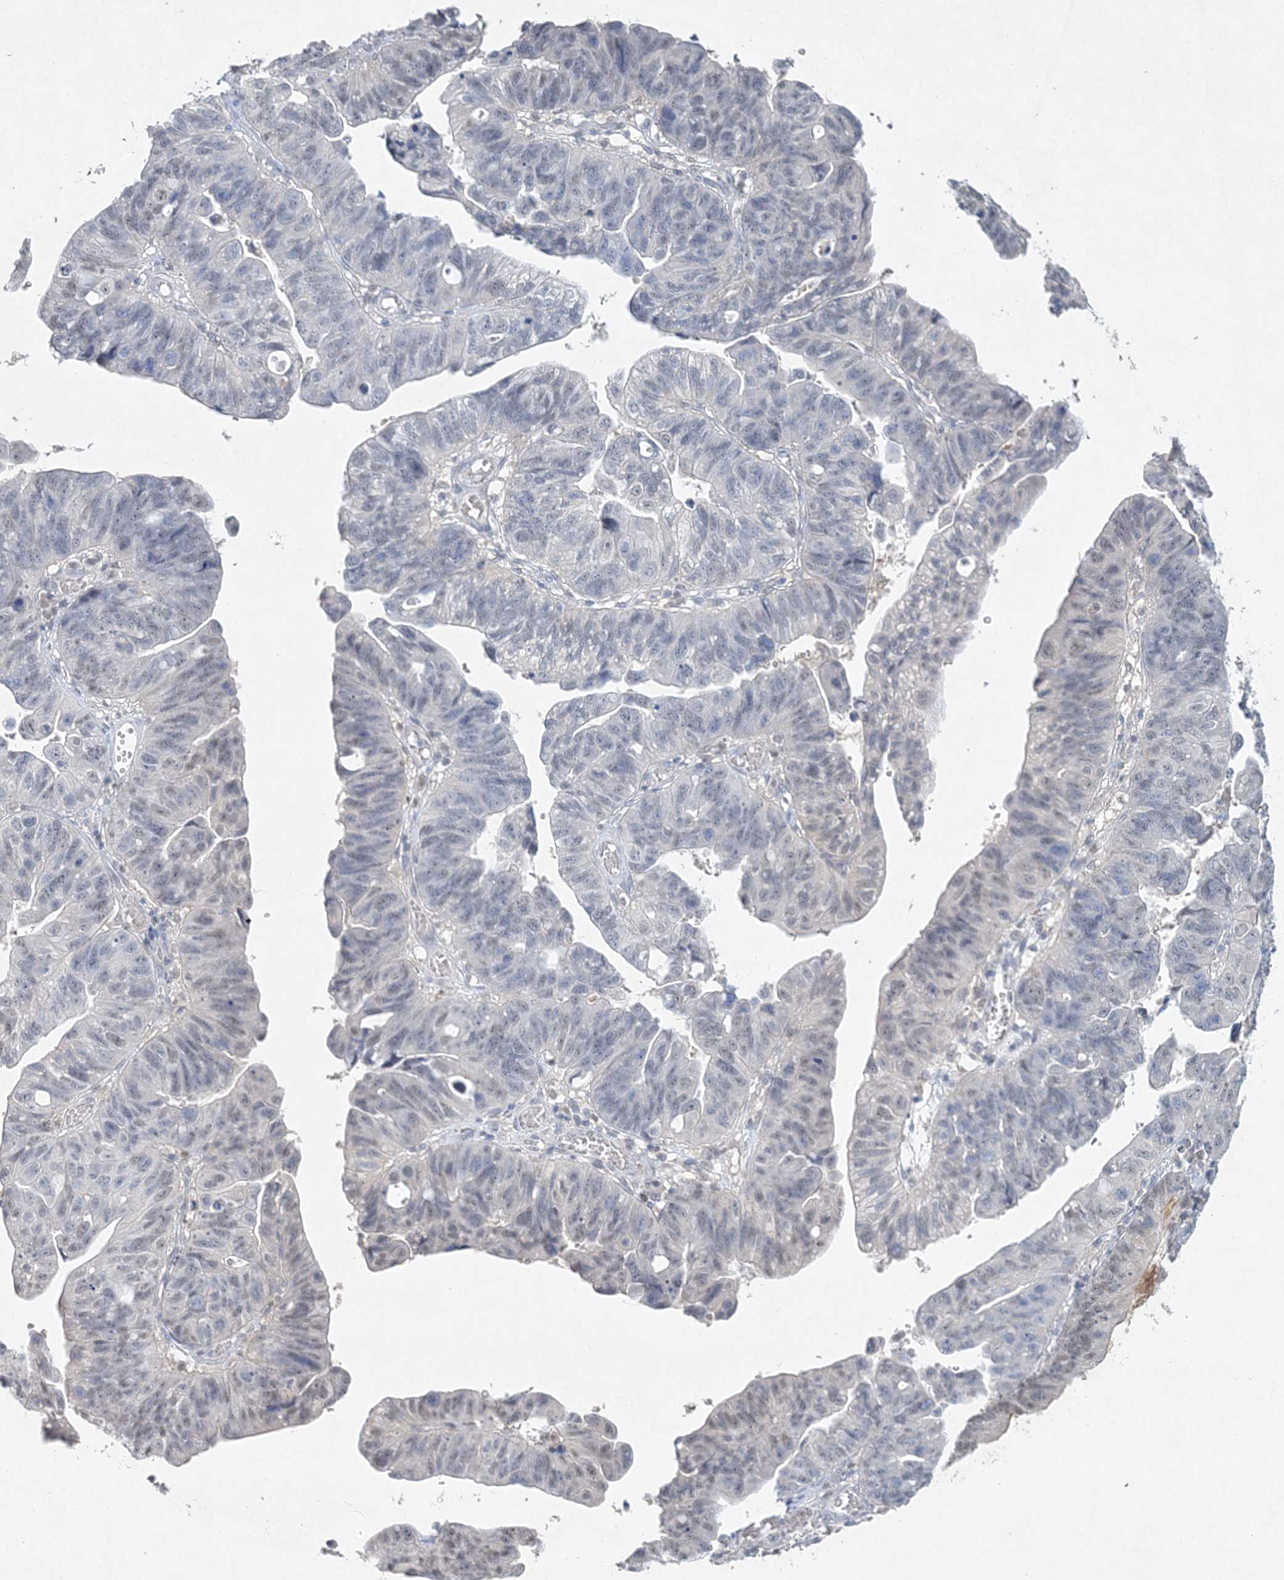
{"staining": {"intensity": "negative", "quantity": "none", "location": "none"}, "tissue": "stomach cancer", "cell_type": "Tumor cells", "image_type": "cancer", "snomed": [{"axis": "morphology", "description": "Adenocarcinoma, NOS"}, {"axis": "topography", "description": "Stomach"}], "caption": "Immunohistochemistry histopathology image of stomach cancer stained for a protein (brown), which demonstrates no expression in tumor cells. The staining was performed using DAB to visualize the protein expression in brown, while the nuclei were stained in blue with hematoxylin (Magnification: 20x).", "gene": "MAT2B", "patient": {"sex": "male", "age": 59}}